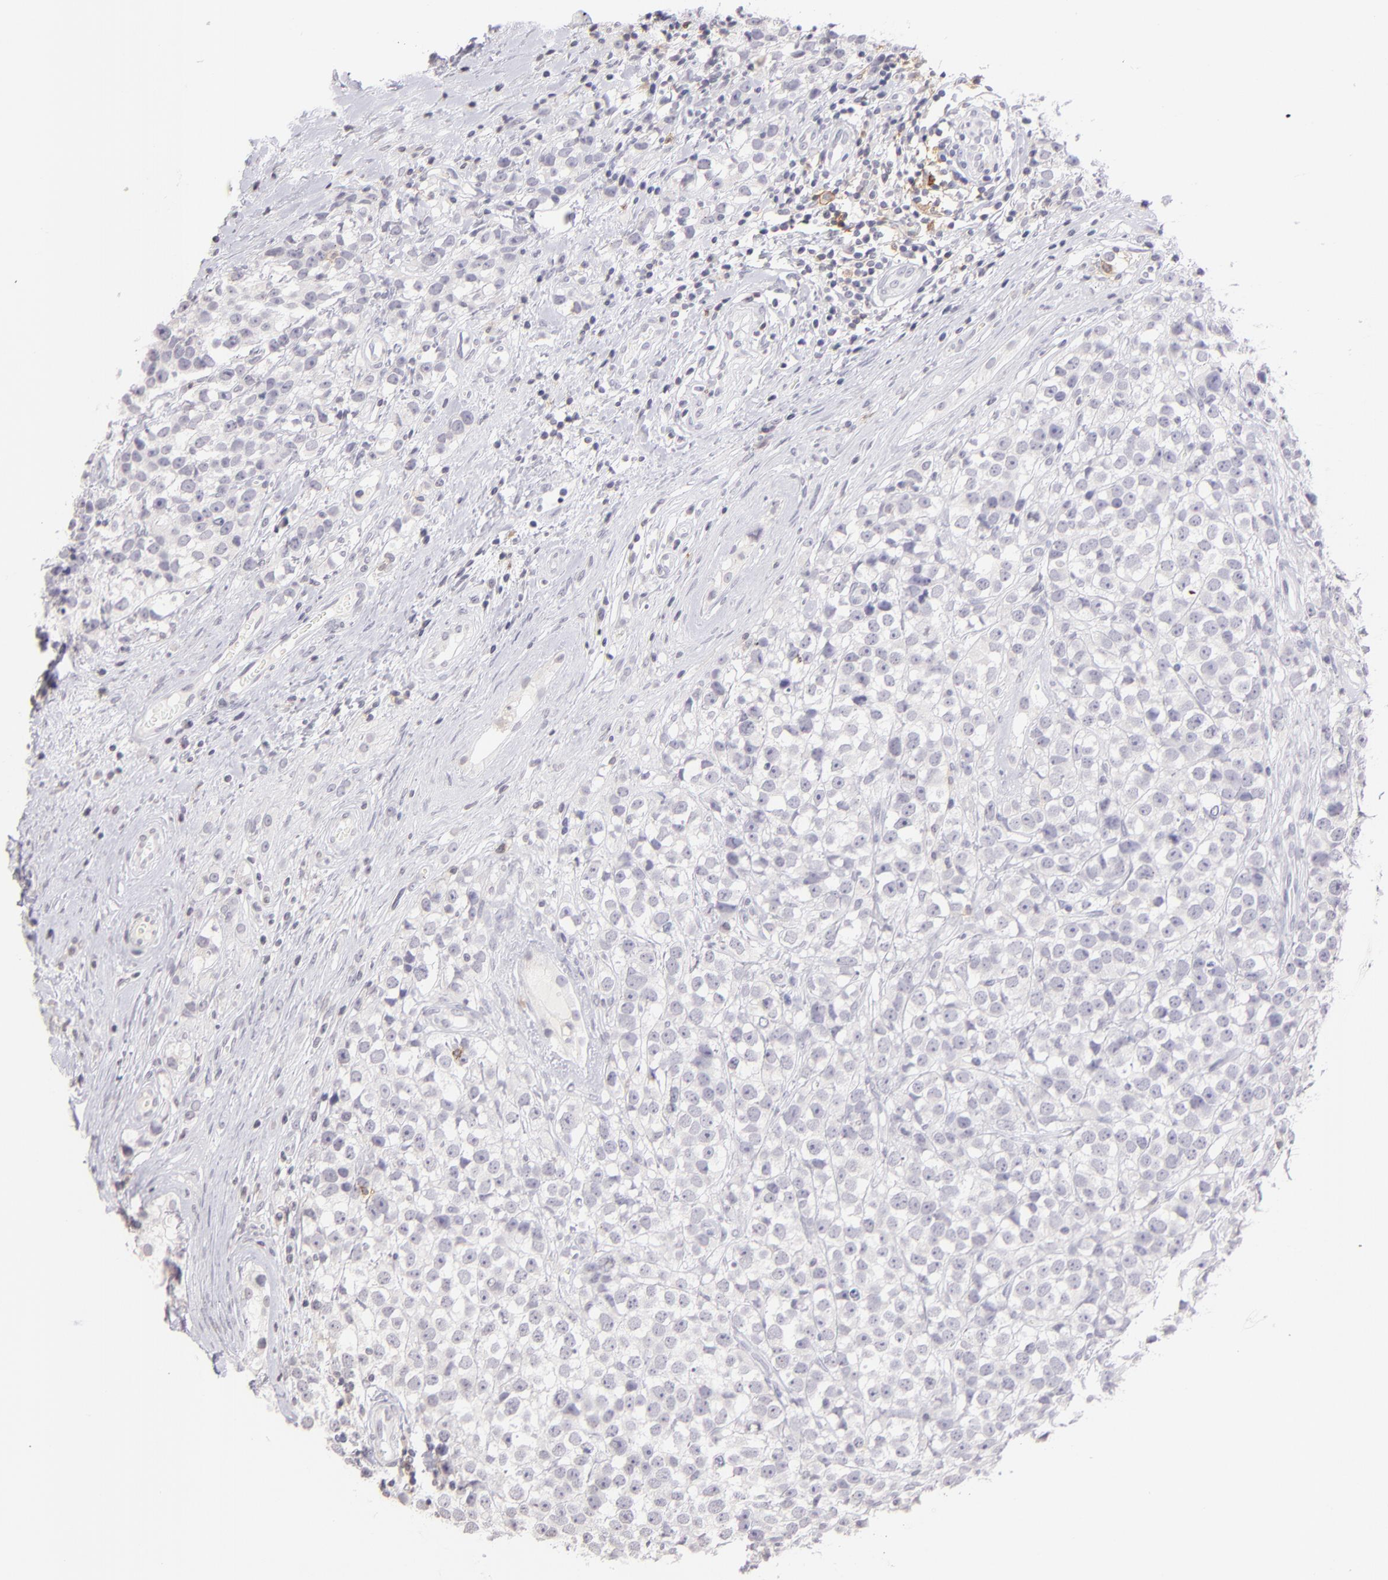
{"staining": {"intensity": "negative", "quantity": "none", "location": "none"}, "tissue": "testis cancer", "cell_type": "Tumor cells", "image_type": "cancer", "snomed": [{"axis": "morphology", "description": "Seminoma, NOS"}, {"axis": "topography", "description": "Testis"}], "caption": "Tumor cells are negative for brown protein staining in testis cancer.", "gene": "IL2RA", "patient": {"sex": "male", "age": 25}}